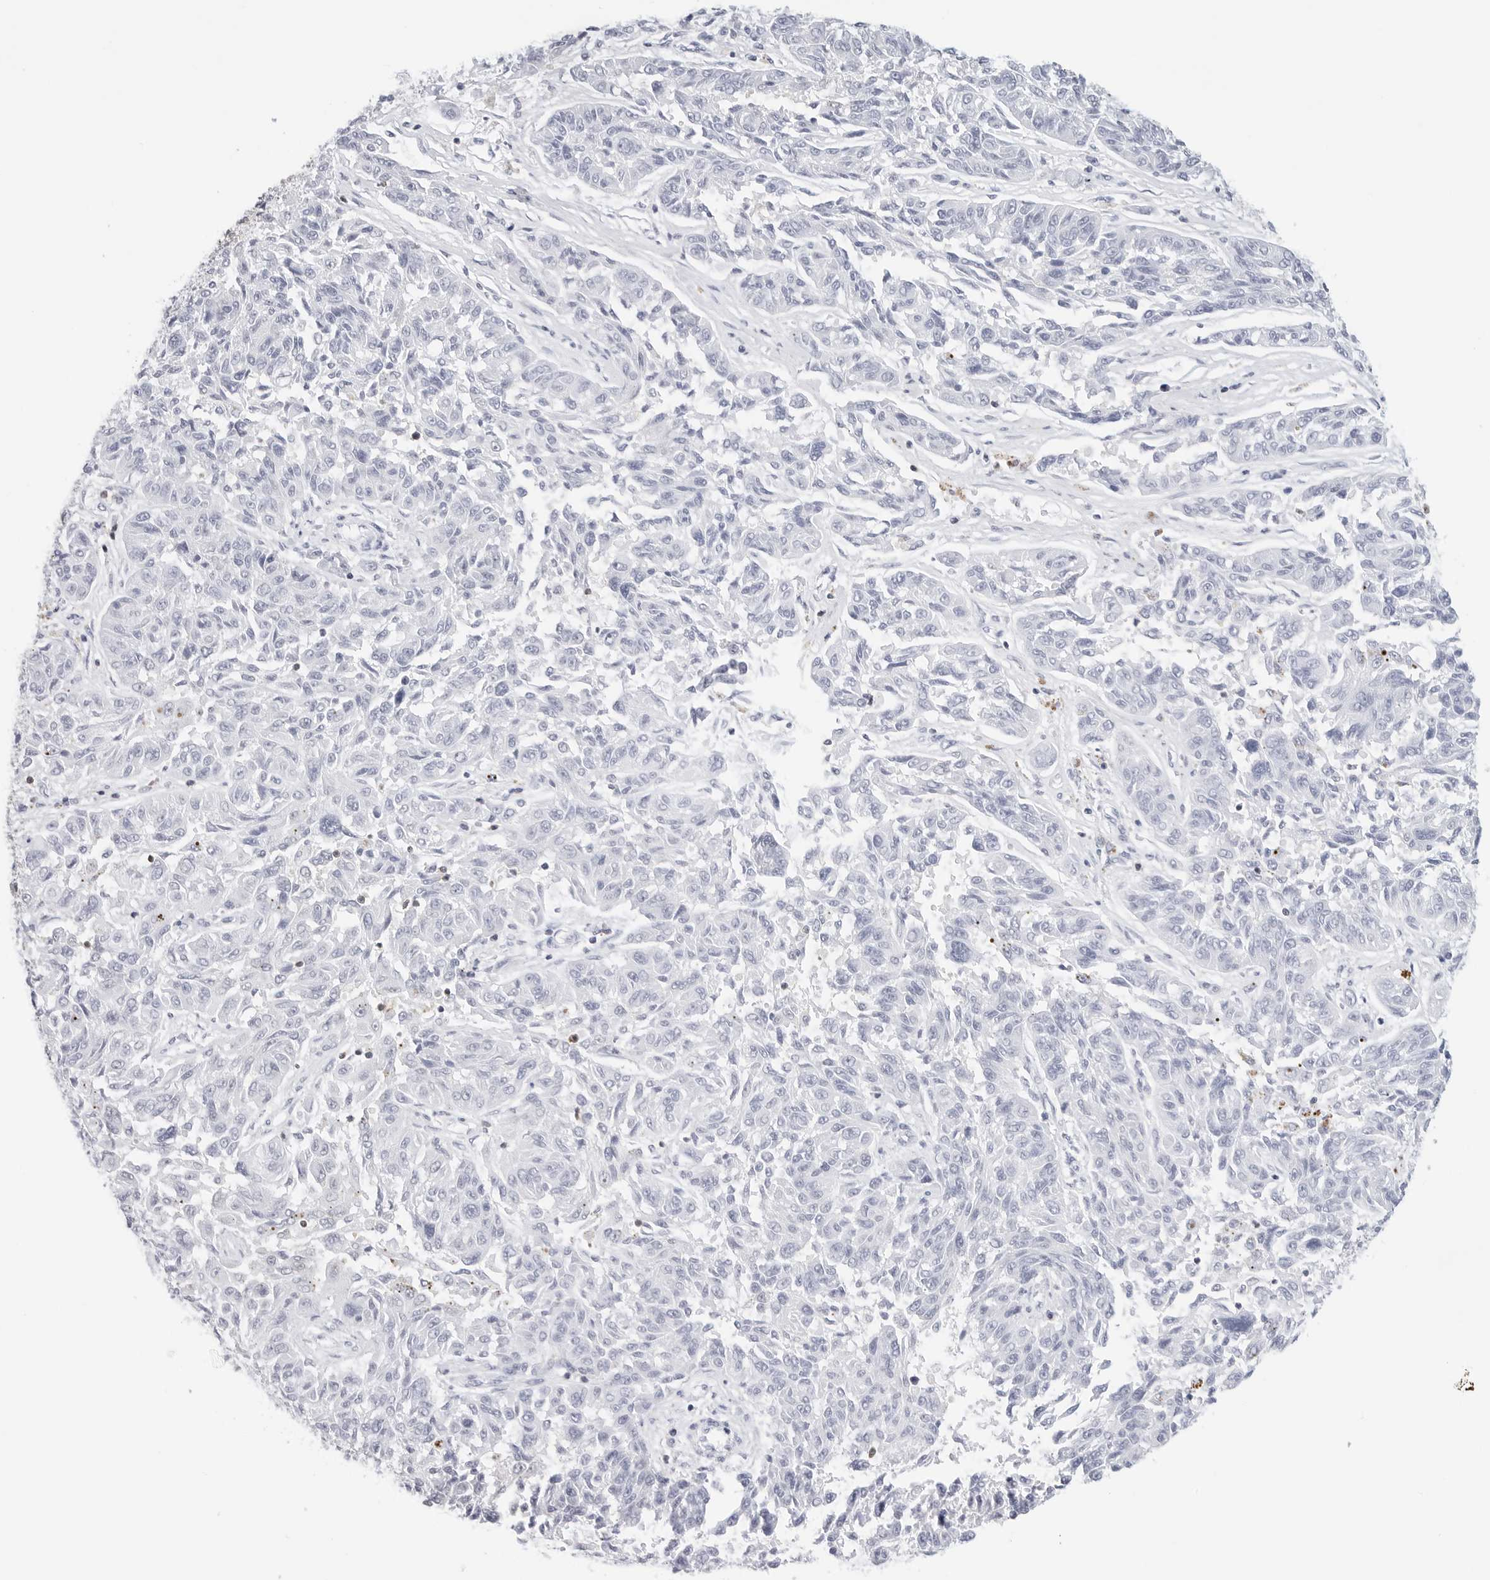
{"staining": {"intensity": "negative", "quantity": "none", "location": "none"}, "tissue": "melanoma", "cell_type": "Tumor cells", "image_type": "cancer", "snomed": [{"axis": "morphology", "description": "Malignant melanoma, NOS"}, {"axis": "topography", "description": "Skin"}], "caption": "A high-resolution image shows immunohistochemistry (IHC) staining of melanoma, which demonstrates no significant expression in tumor cells.", "gene": "SLC9A3R1", "patient": {"sex": "male", "age": 53}}